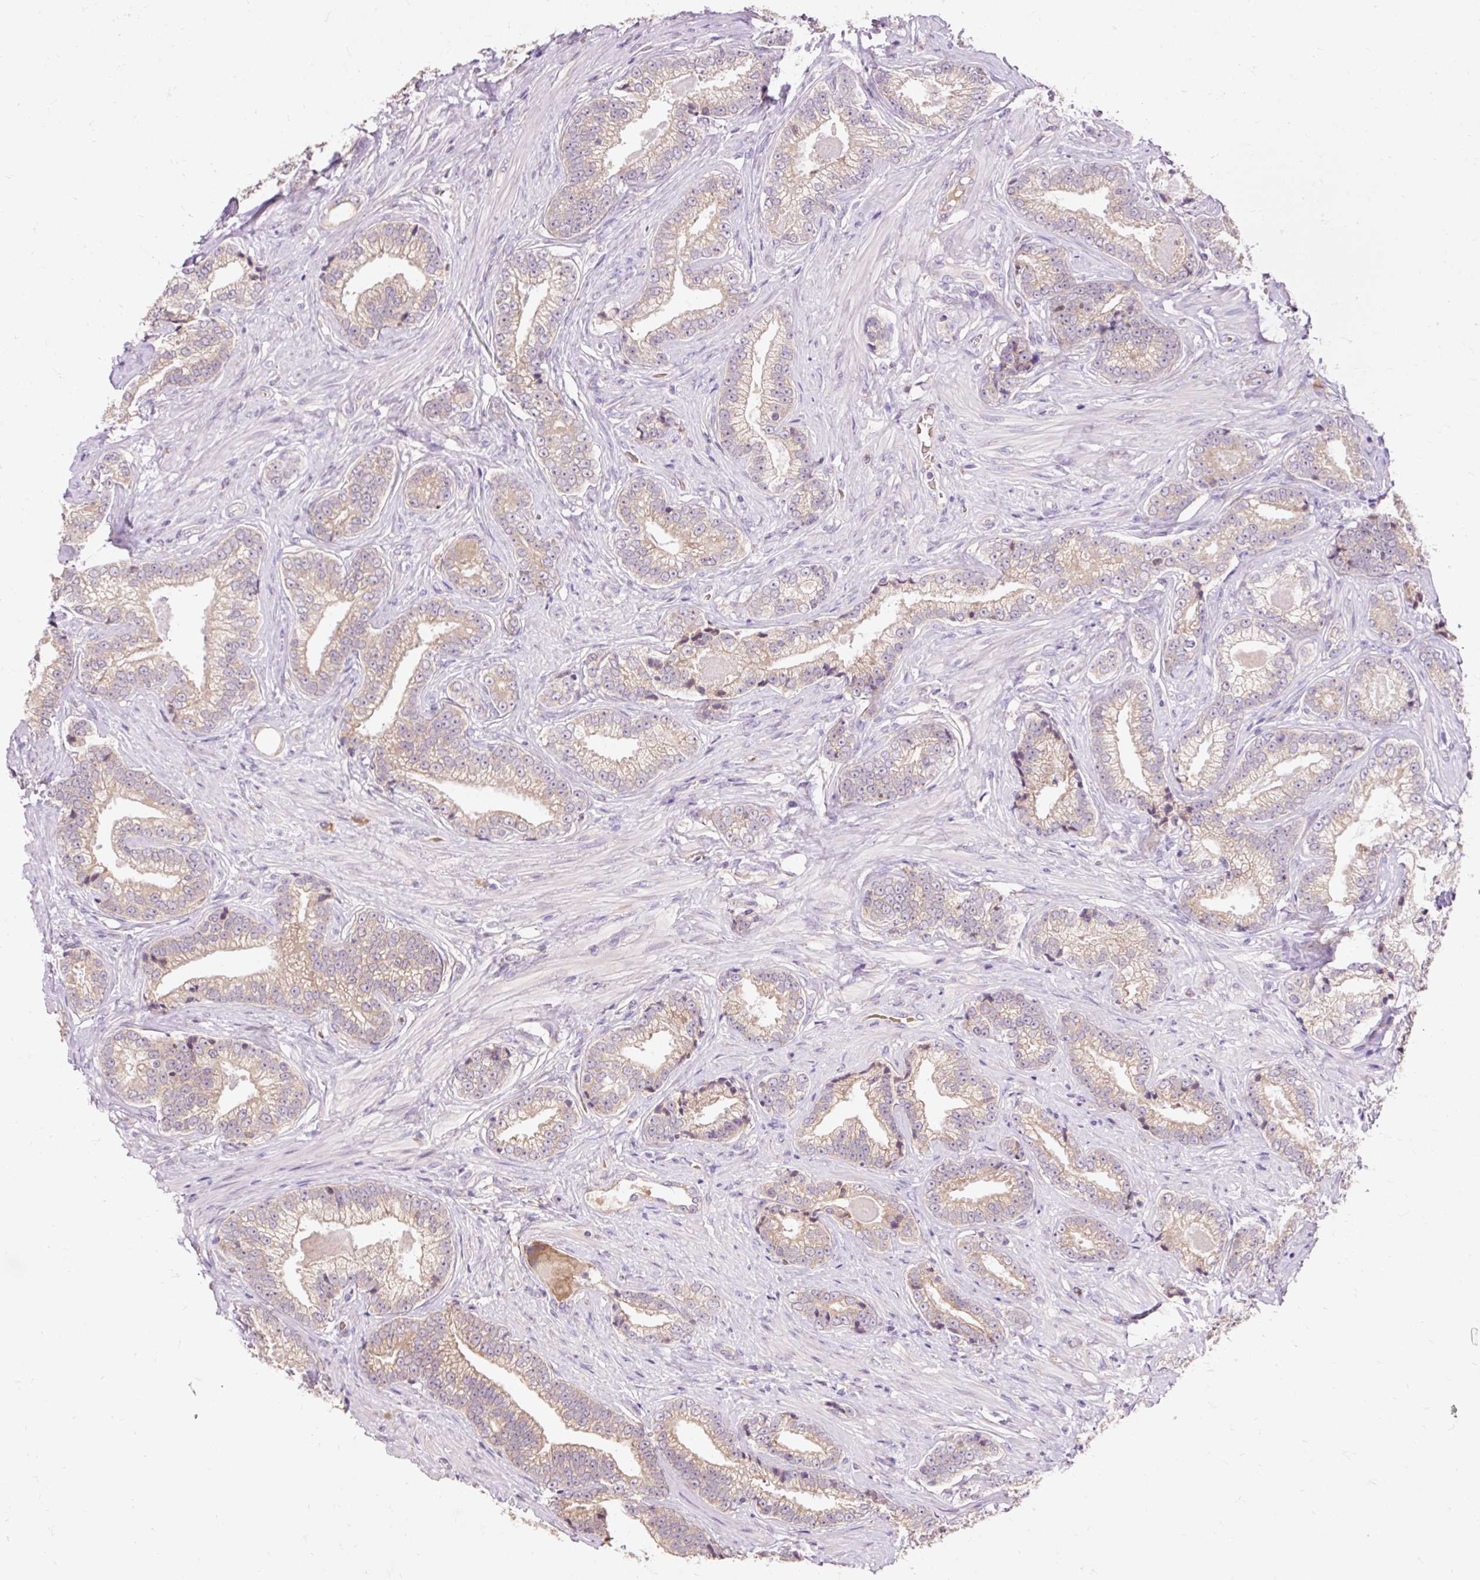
{"staining": {"intensity": "weak", "quantity": ">75%", "location": "cytoplasmic/membranous"}, "tissue": "prostate cancer", "cell_type": "Tumor cells", "image_type": "cancer", "snomed": [{"axis": "morphology", "description": "Adenocarcinoma, Low grade"}, {"axis": "topography", "description": "Prostate"}], "caption": "DAB (3,3'-diaminobenzidine) immunohistochemical staining of low-grade adenocarcinoma (prostate) displays weak cytoplasmic/membranous protein expression in approximately >75% of tumor cells.", "gene": "SEC63", "patient": {"sex": "male", "age": 61}}